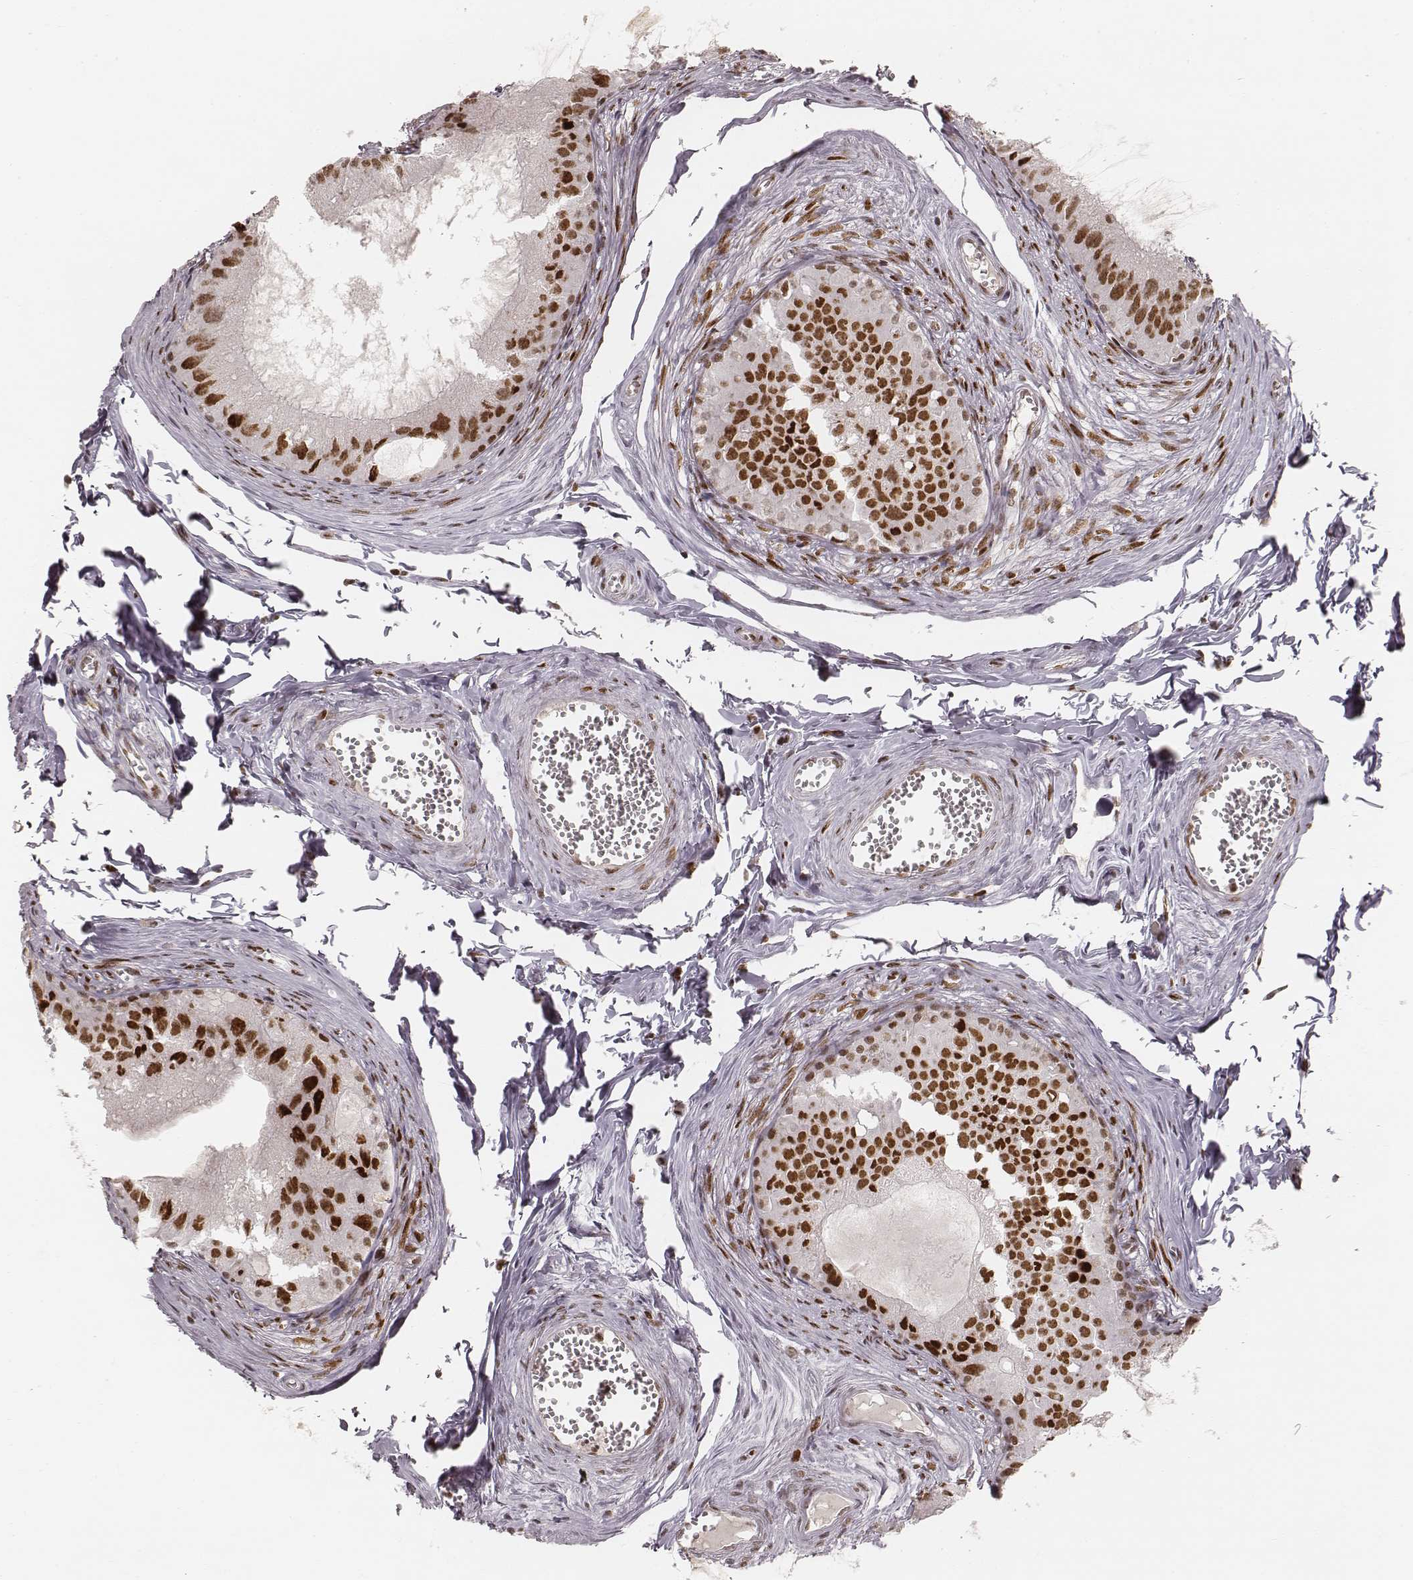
{"staining": {"intensity": "strong", "quantity": ">75%", "location": "nuclear"}, "tissue": "epididymis", "cell_type": "Glandular cells", "image_type": "normal", "snomed": [{"axis": "morphology", "description": "Normal tissue, NOS"}, {"axis": "topography", "description": "Epididymis"}], "caption": "Immunohistochemistry photomicrograph of normal epididymis stained for a protein (brown), which shows high levels of strong nuclear positivity in approximately >75% of glandular cells.", "gene": "HNRNPC", "patient": {"sex": "male", "age": 45}}